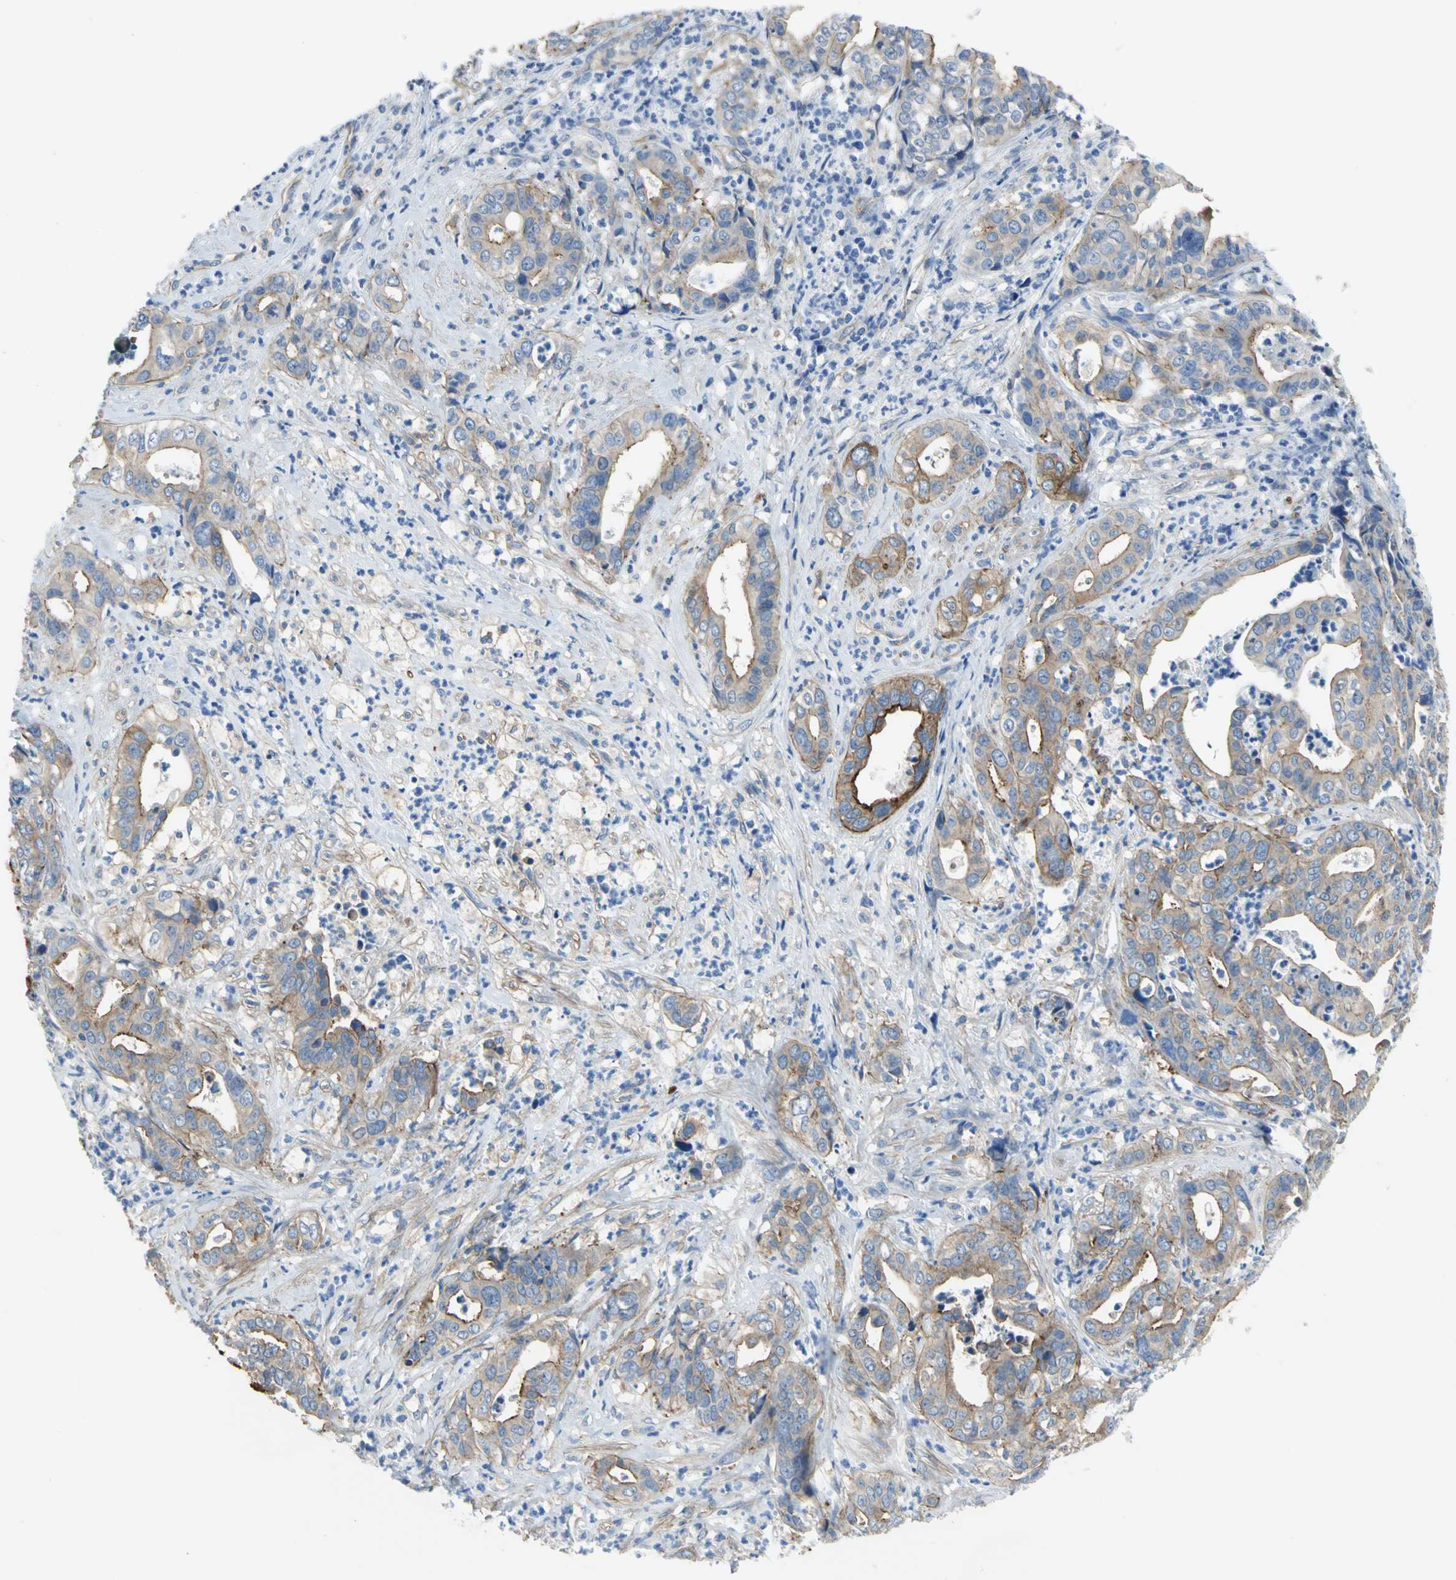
{"staining": {"intensity": "strong", "quantity": ">75%", "location": "cytoplasmic/membranous"}, "tissue": "liver cancer", "cell_type": "Tumor cells", "image_type": "cancer", "snomed": [{"axis": "morphology", "description": "Cholangiocarcinoma"}, {"axis": "topography", "description": "Liver"}], "caption": "Immunohistochemistry (DAB) staining of liver cancer shows strong cytoplasmic/membranous protein staining in approximately >75% of tumor cells.", "gene": "FLNB", "patient": {"sex": "female", "age": 61}}